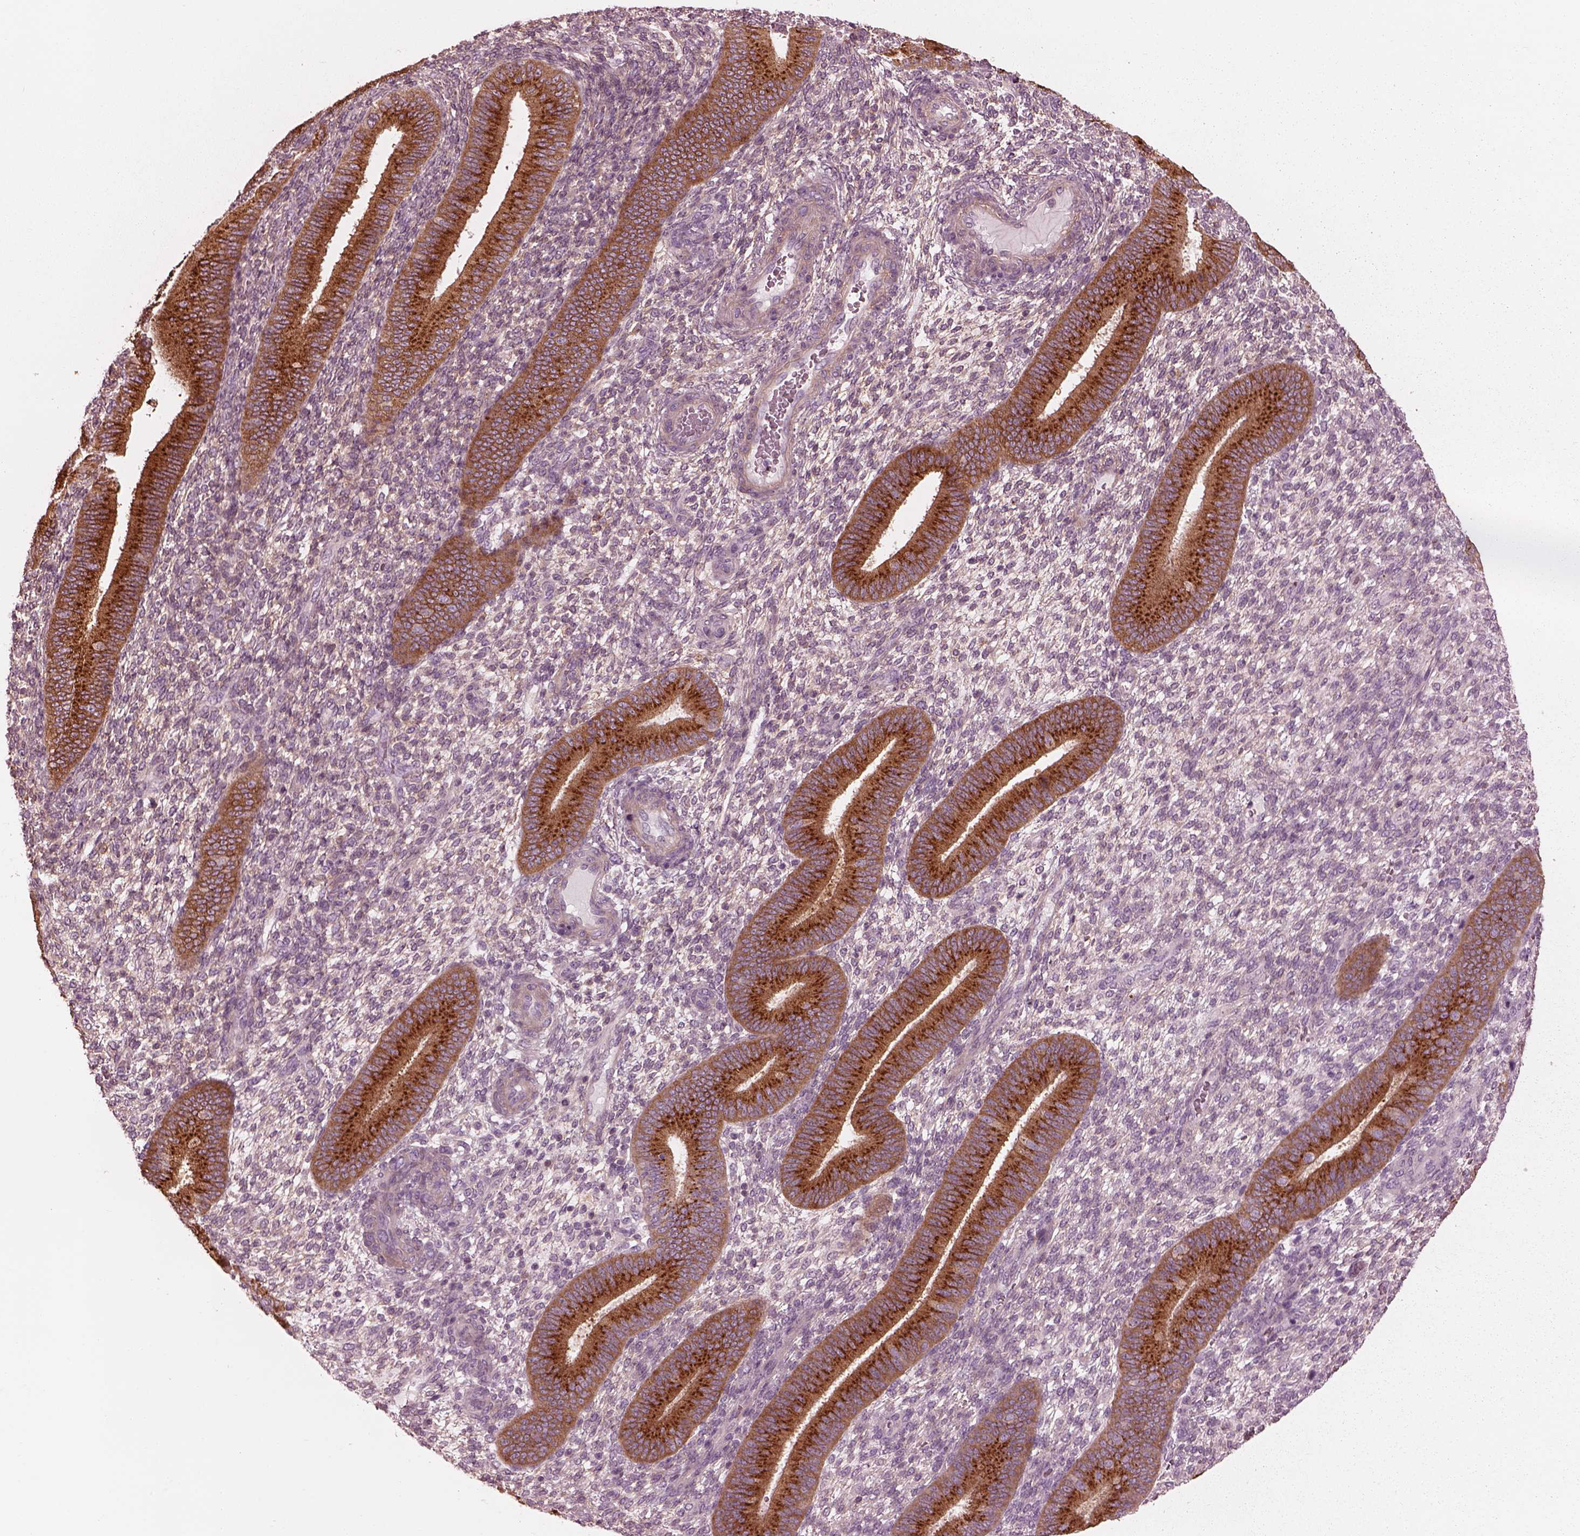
{"staining": {"intensity": "negative", "quantity": "none", "location": "none"}, "tissue": "endometrium", "cell_type": "Cells in endometrial stroma", "image_type": "normal", "snomed": [{"axis": "morphology", "description": "Normal tissue, NOS"}, {"axis": "topography", "description": "Endometrium"}], "caption": "Immunohistochemistry micrograph of benign endometrium: human endometrium stained with DAB (3,3'-diaminobenzidine) exhibits no significant protein expression in cells in endometrial stroma.", "gene": "ELAPOR1", "patient": {"sex": "female", "age": 39}}